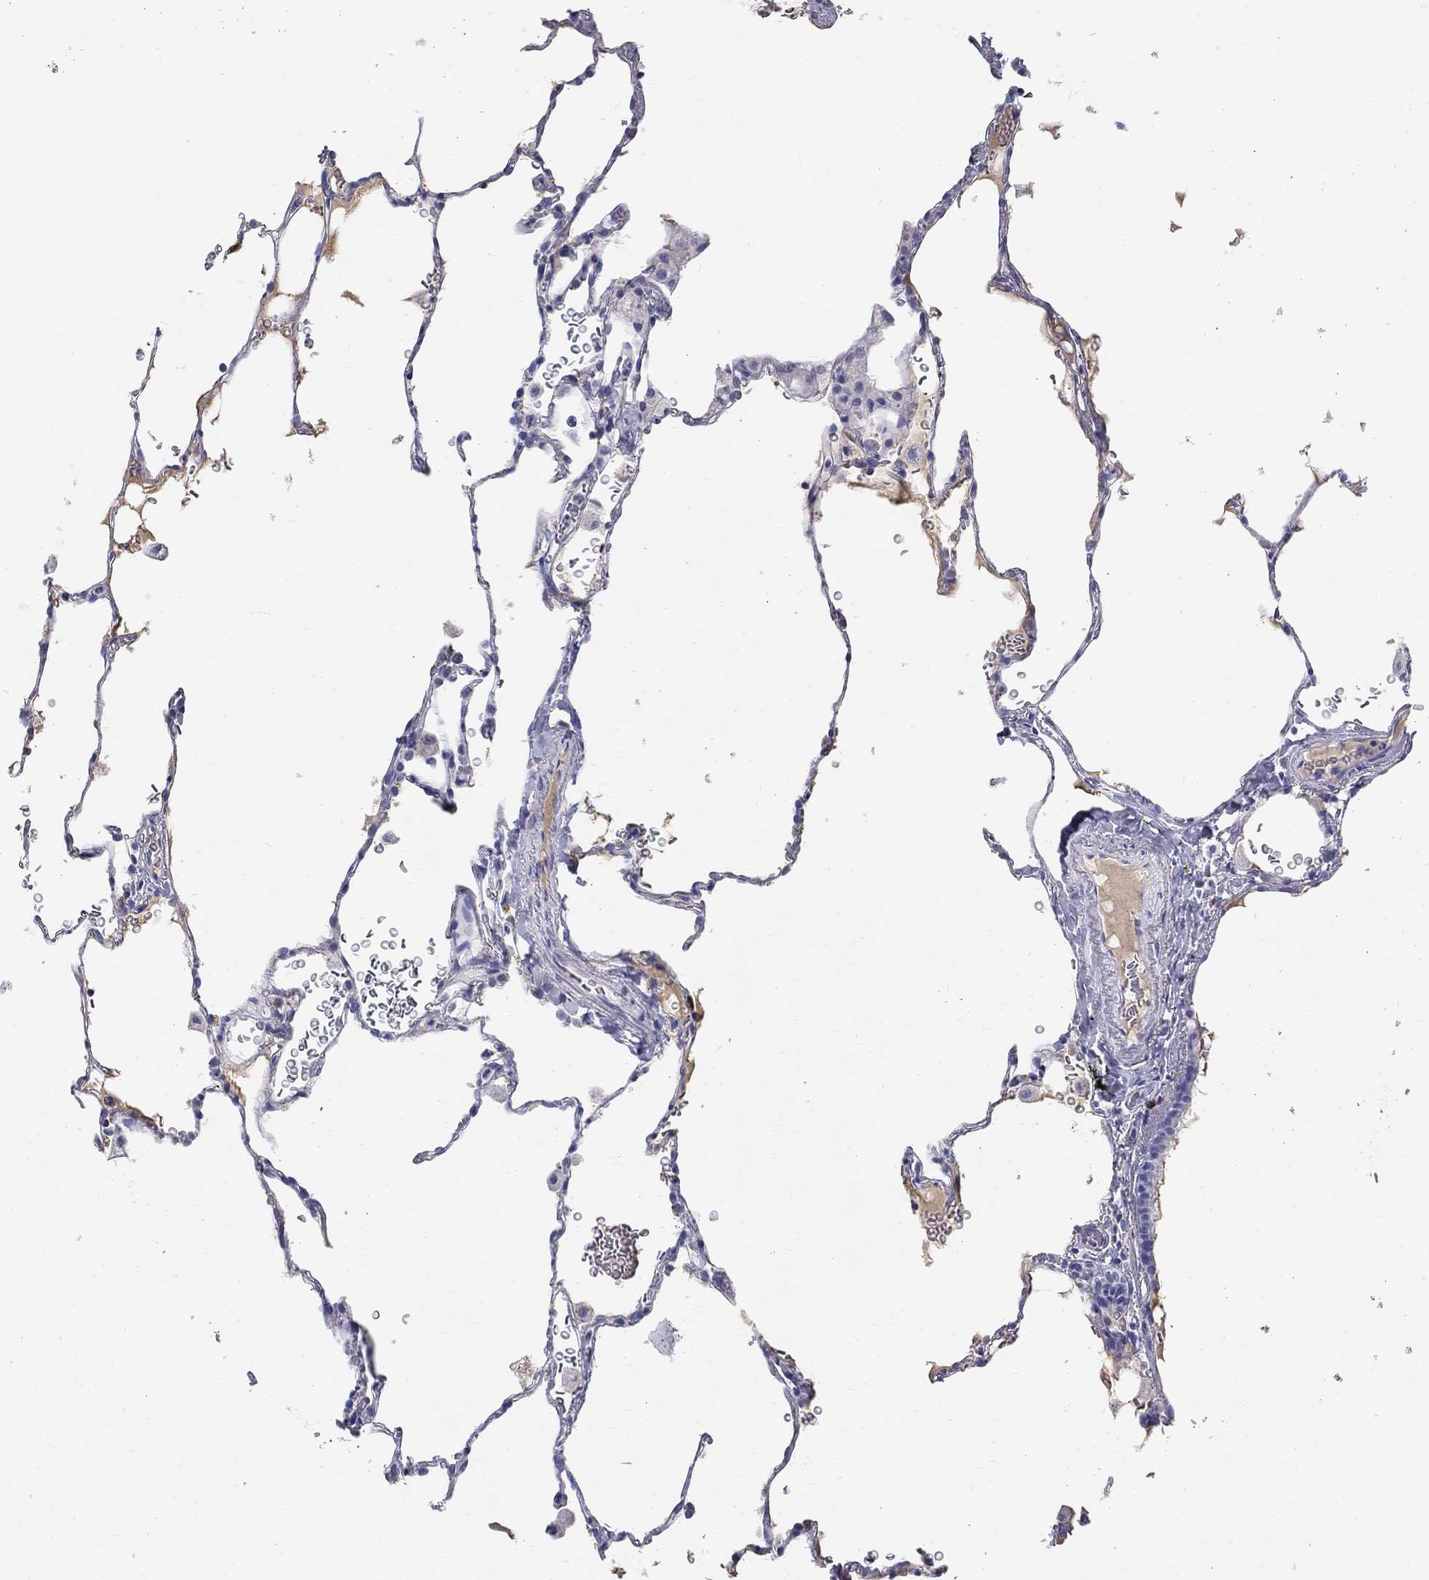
{"staining": {"intensity": "negative", "quantity": "none", "location": "none"}, "tissue": "lung", "cell_type": "Alveolar cells", "image_type": "normal", "snomed": [{"axis": "morphology", "description": "Normal tissue, NOS"}, {"axis": "morphology", "description": "Adenocarcinoma, metastatic, NOS"}, {"axis": "topography", "description": "Lung"}], "caption": "DAB immunohistochemical staining of benign human lung displays no significant expression in alveolar cells.", "gene": "PHOX2B", "patient": {"sex": "male", "age": 45}}